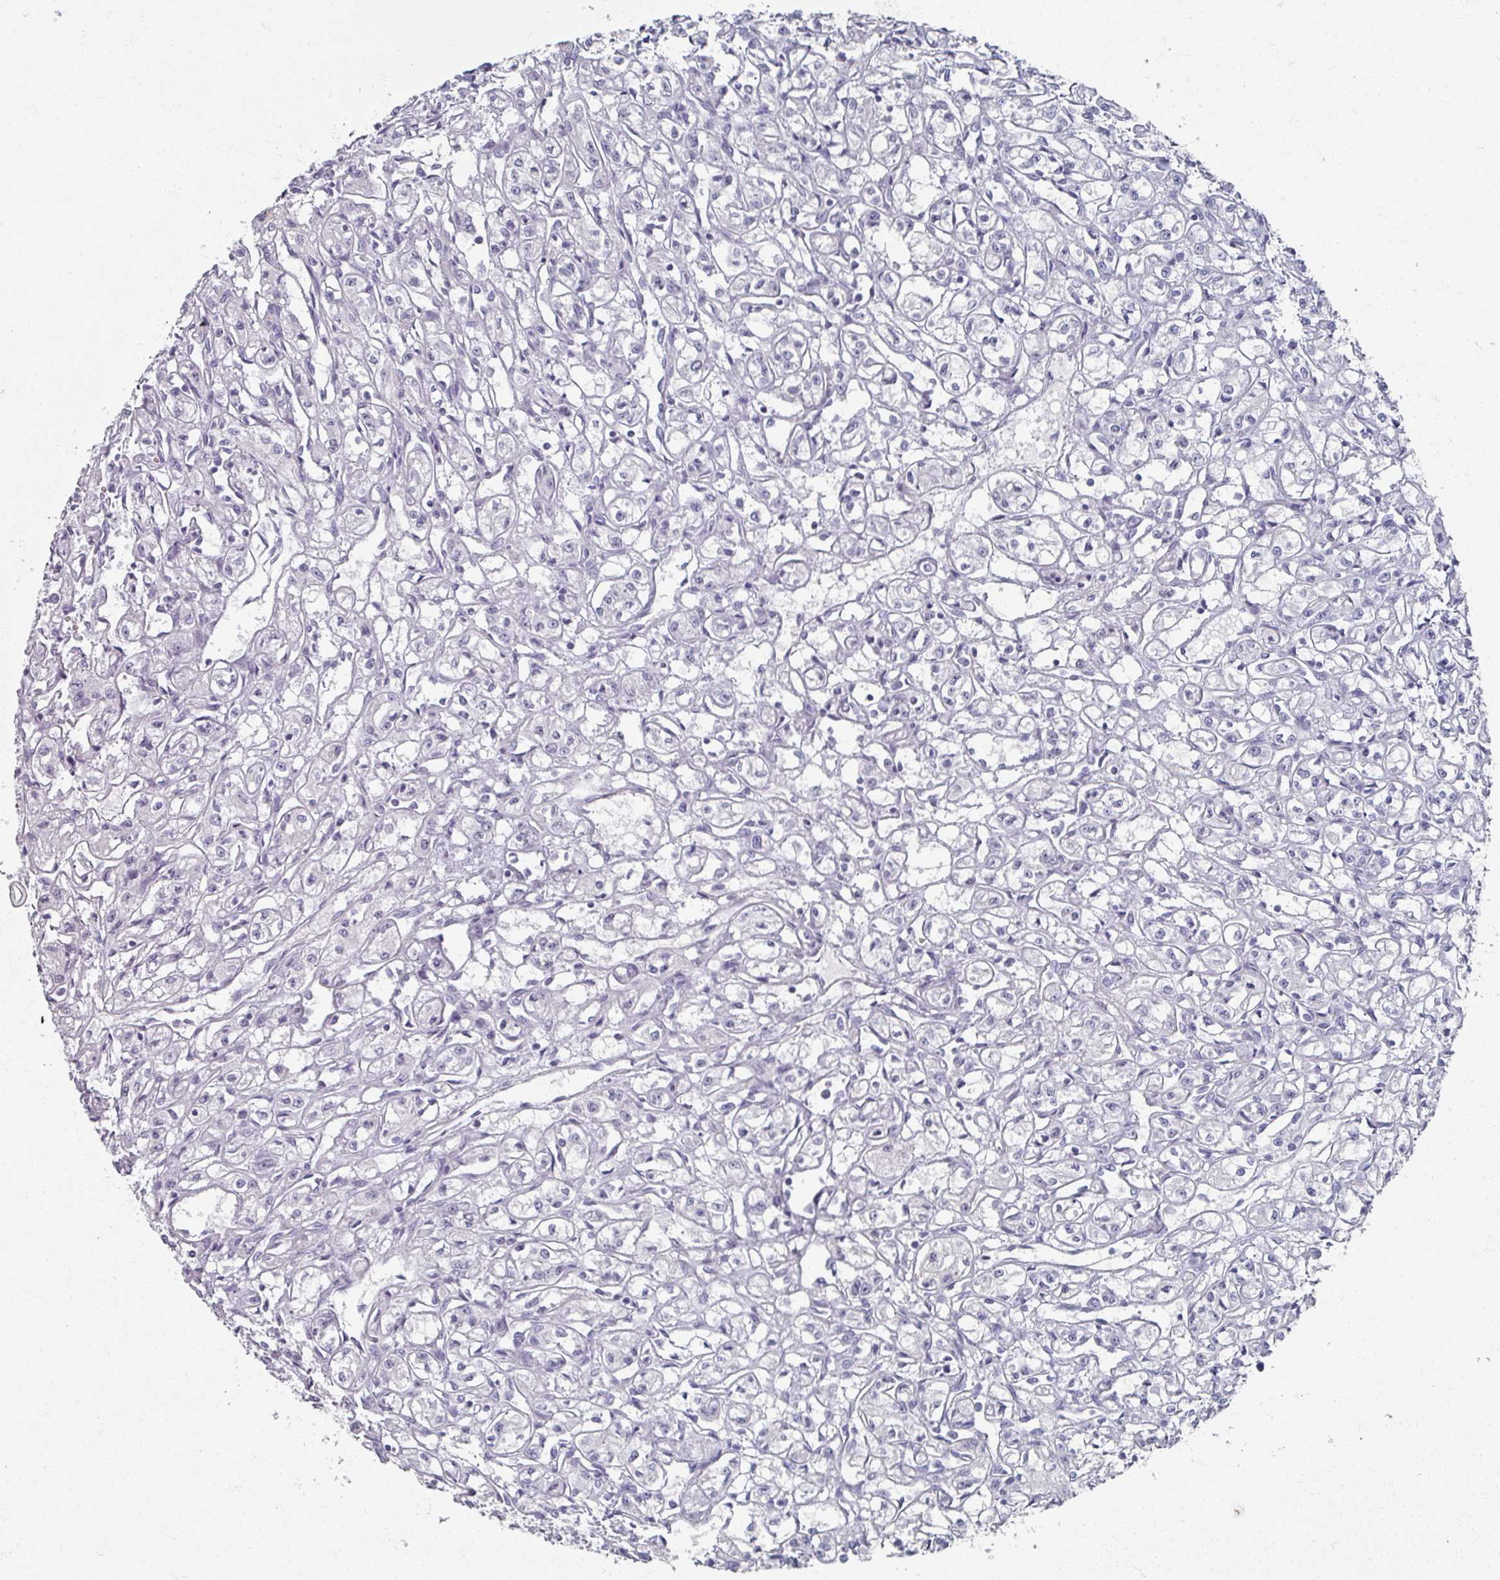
{"staining": {"intensity": "negative", "quantity": "none", "location": "none"}, "tissue": "renal cancer", "cell_type": "Tumor cells", "image_type": "cancer", "snomed": [{"axis": "morphology", "description": "Adenocarcinoma, NOS"}, {"axis": "topography", "description": "Kidney"}], "caption": "Renal adenocarcinoma stained for a protein using immunohistochemistry exhibits no expression tumor cells.", "gene": "OMG", "patient": {"sex": "male", "age": 56}}